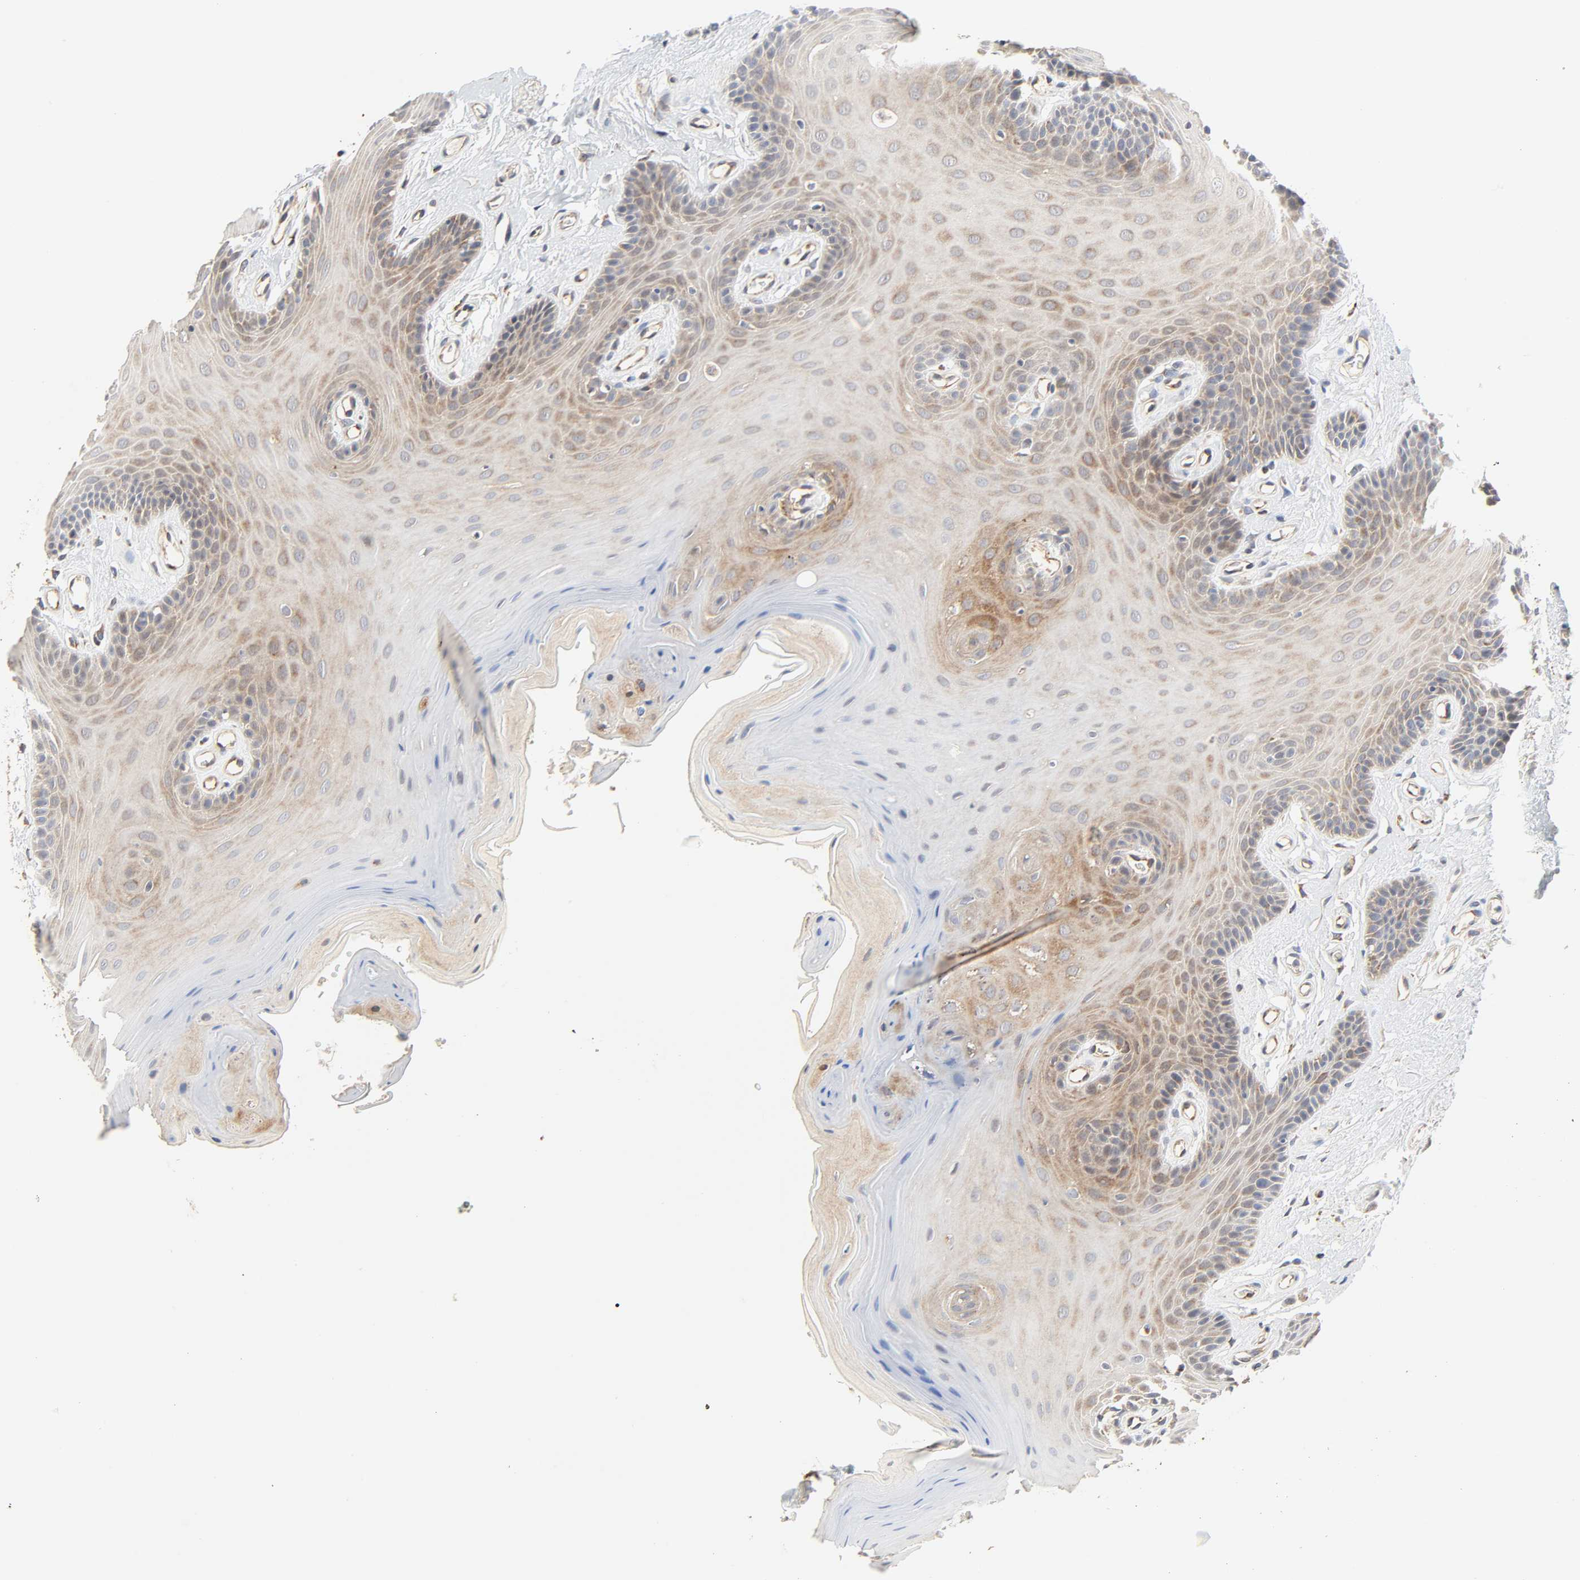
{"staining": {"intensity": "moderate", "quantity": ">75%", "location": "cytoplasmic/membranous"}, "tissue": "oral mucosa", "cell_type": "Squamous epithelial cells", "image_type": "normal", "snomed": [{"axis": "morphology", "description": "Normal tissue, NOS"}, {"axis": "morphology", "description": "Squamous cell carcinoma, NOS"}, {"axis": "topography", "description": "Skeletal muscle"}, {"axis": "topography", "description": "Oral tissue"}, {"axis": "topography", "description": "Head-Neck"}], "caption": "Normal oral mucosa exhibits moderate cytoplasmic/membranous positivity in about >75% of squamous epithelial cells.", "gene": "ZMAT5", "patient": {"sex": "male", "age": 71}}